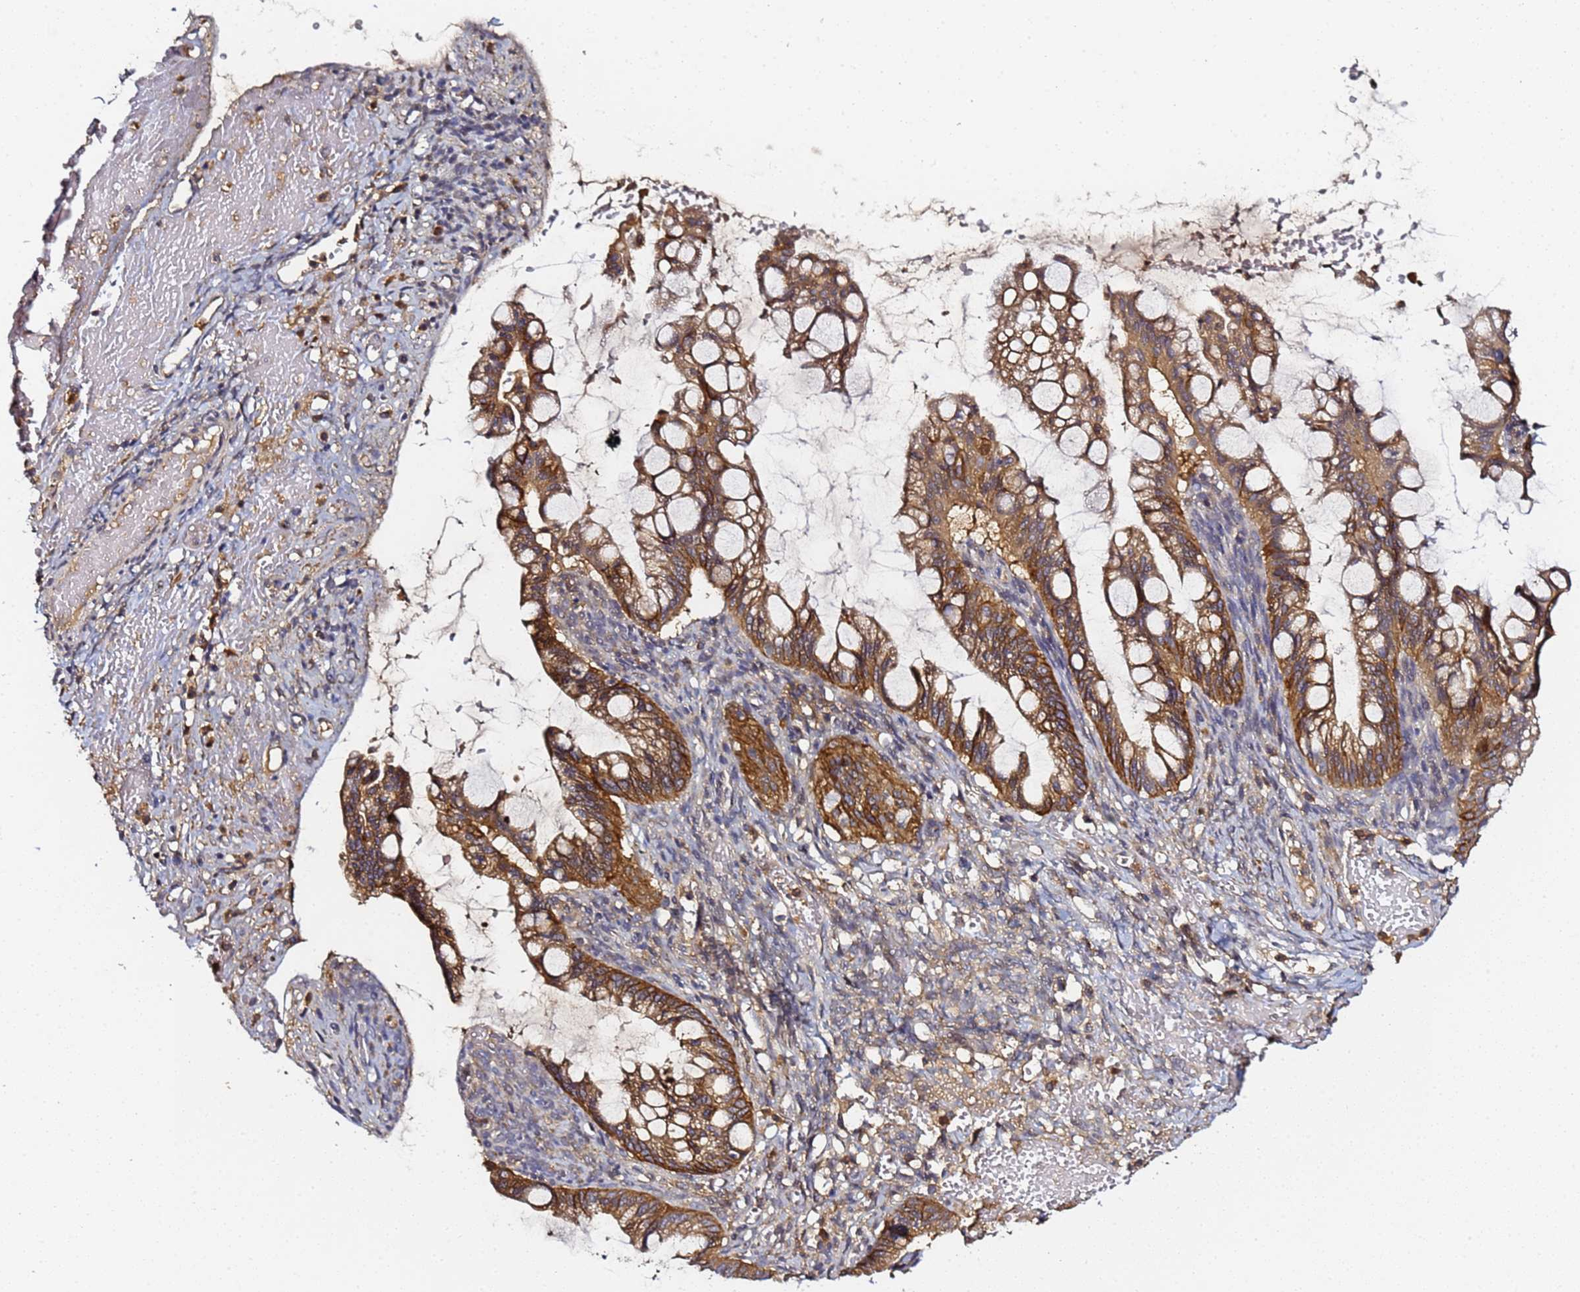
{"staining": {"intensity": "moderate", "quantity": ">75%", "location": "cytoplasmic/membranous"}, "tissue": "ovarian cancer", "cell_type": "Tumor cells", "image_type": "cancer", "snomed": [{"axis": "morphology", "description": "Cystadenocarcinoma, mucinous, NOS"}, {"axis": "topography", "description": "Ovary"}], "caption": "Immunohistochemistry staining of ovarian cancer (mucinous cystadenocarcinoma), which displays medium levels of moderate cytoplasmic/membranous staining in about >75% of tumor cells indicating moderate cytoplasmic/membranous protein expression. The staining was performed using DAB (brown) for protein detection and nuclei were counterstained in hematoxylin (blue).", "gene": "LRRC69", "patient": {"sex": "female", "age": 73}}